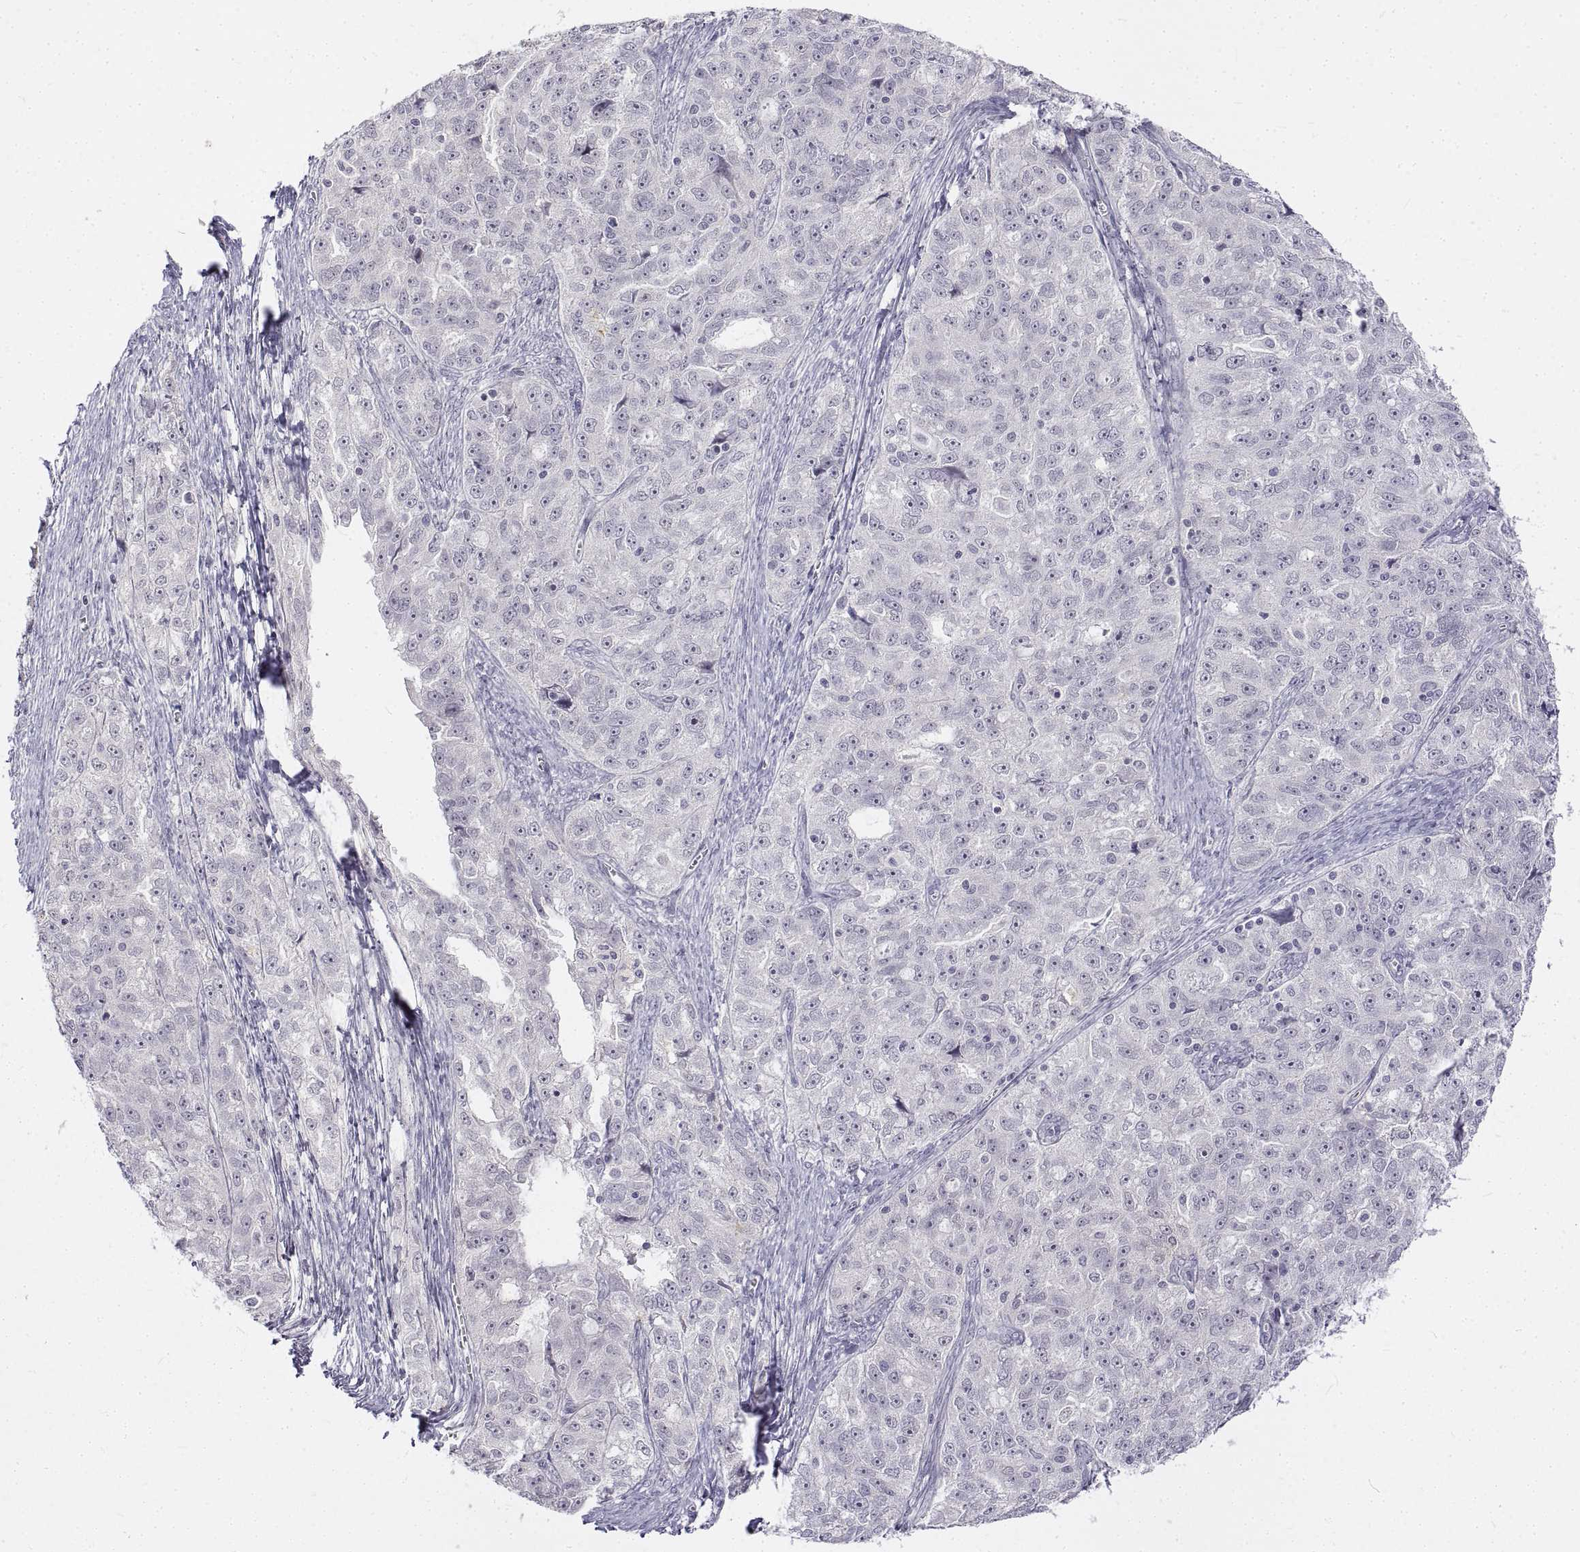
{"staining": {"intensity": "negative", "quantity": "none", "location": "none"}, "tissue": "ovarian cancer", "cell_type": "Tumor cells", "image_type": "cancer", "snomed": [{"axis": "morphology", "description": "Cystadenocarcinoma, serous, NOS"}, {"axis": "topography", "description": "Ovary"}], "caption": "A photomicrograph of ovarian cancer (serous cystadenocarcinoma) stained for a protein exhibits no brown staining in tumor cells. Nuclei are stained in blue.", "gene": "ANO2", "patient": {"sex": "female", "age": 51}}